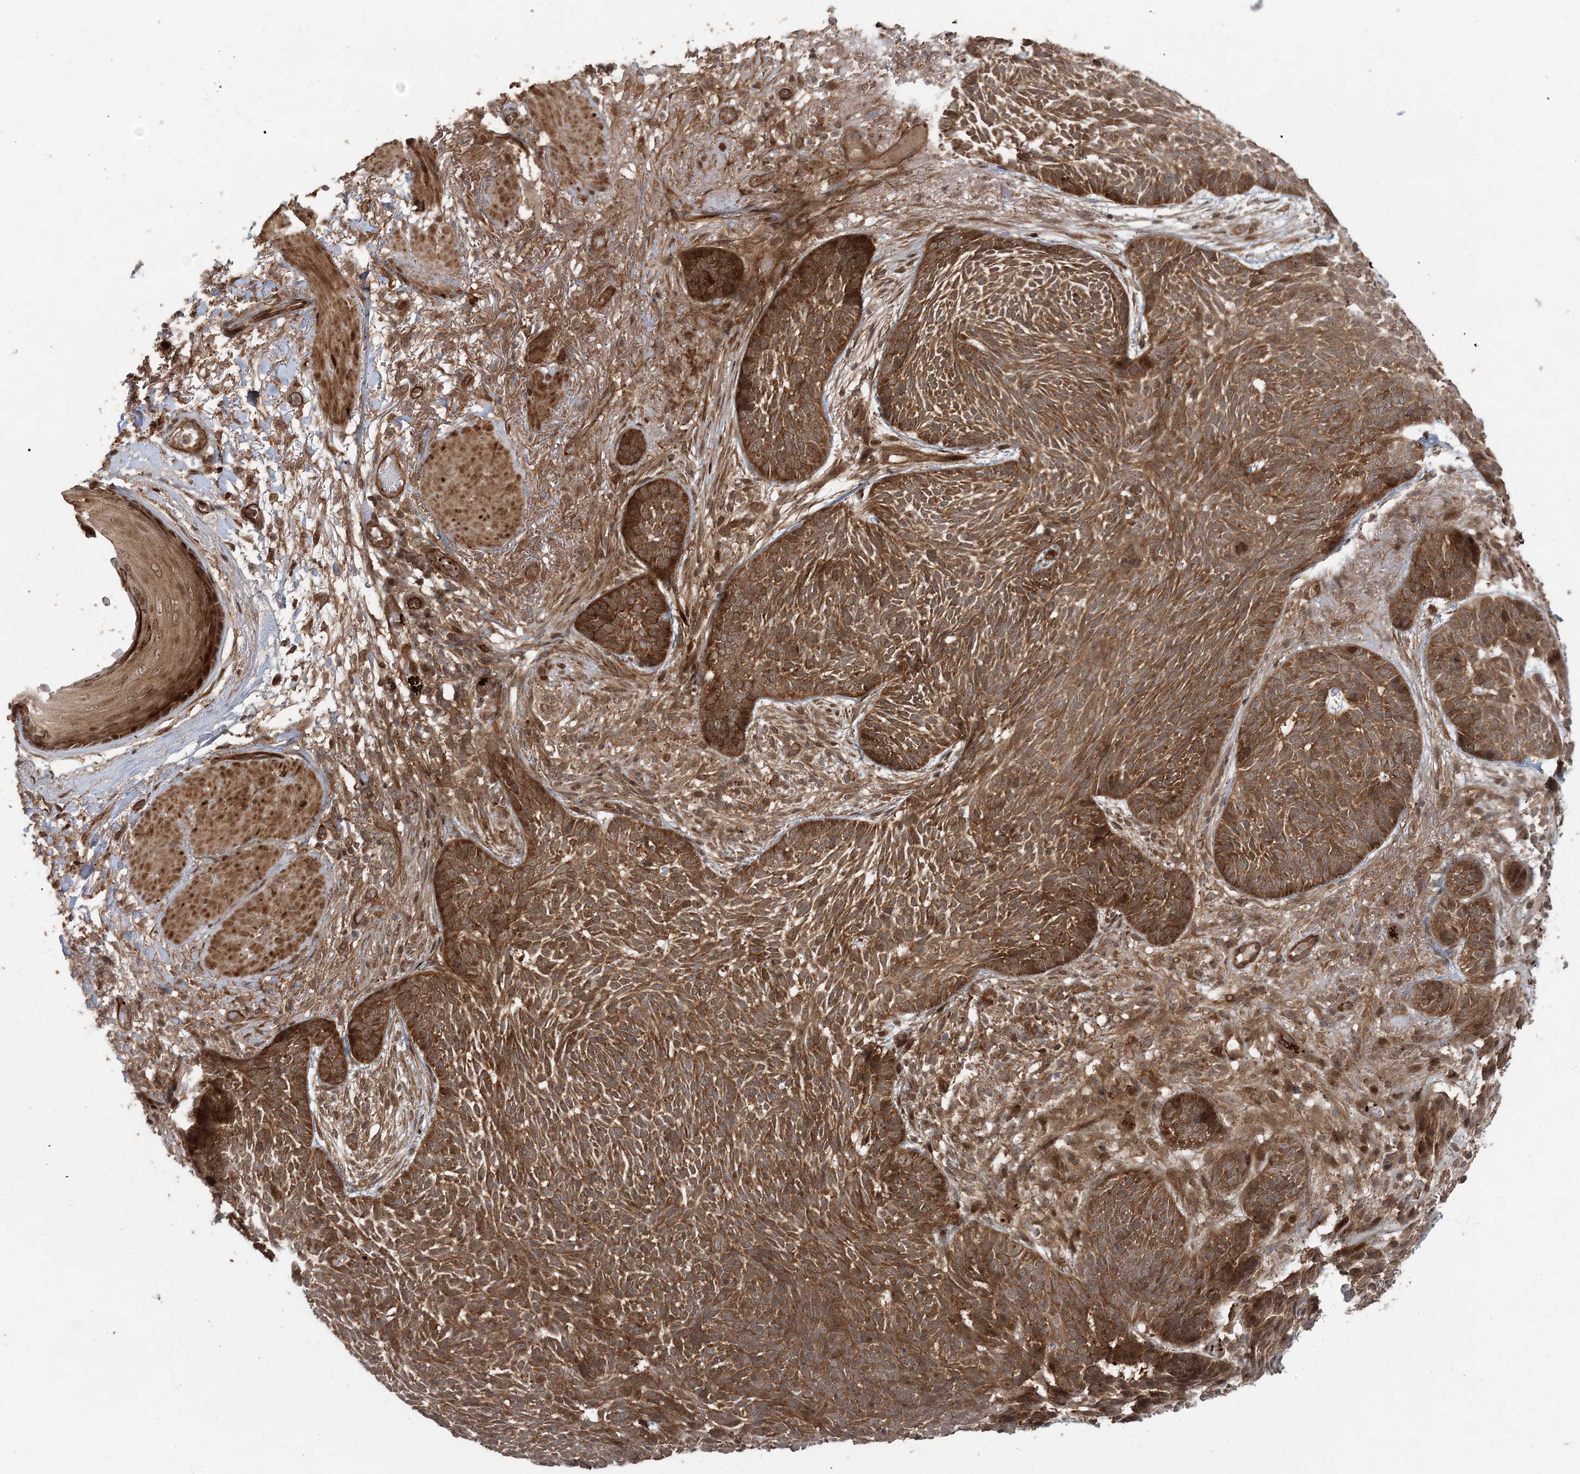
{"staining": {"intensity": "strong", "quantity": ">75%", "location": "cytoplasmic/membranous"}, "tissue": "skin cancer", "cell_type": "Tumor cells", "image_type": "cancer", "snomed": [{"axis": "morphology", "description": "Normal tissue, NOS"}, {"axis": "morphology", "description": "Basal cell carcinoma"}, {"axis": "topography", "description": "Skin"}], "caption": "Protein analysis of basal cell carcinoma (skin) tissue reveals strong cytoplasmic/membranous positivity in about >75% of tumor cells.", "gene": "GEMIN5", "patient": {"sex": "male", "age": 64}}